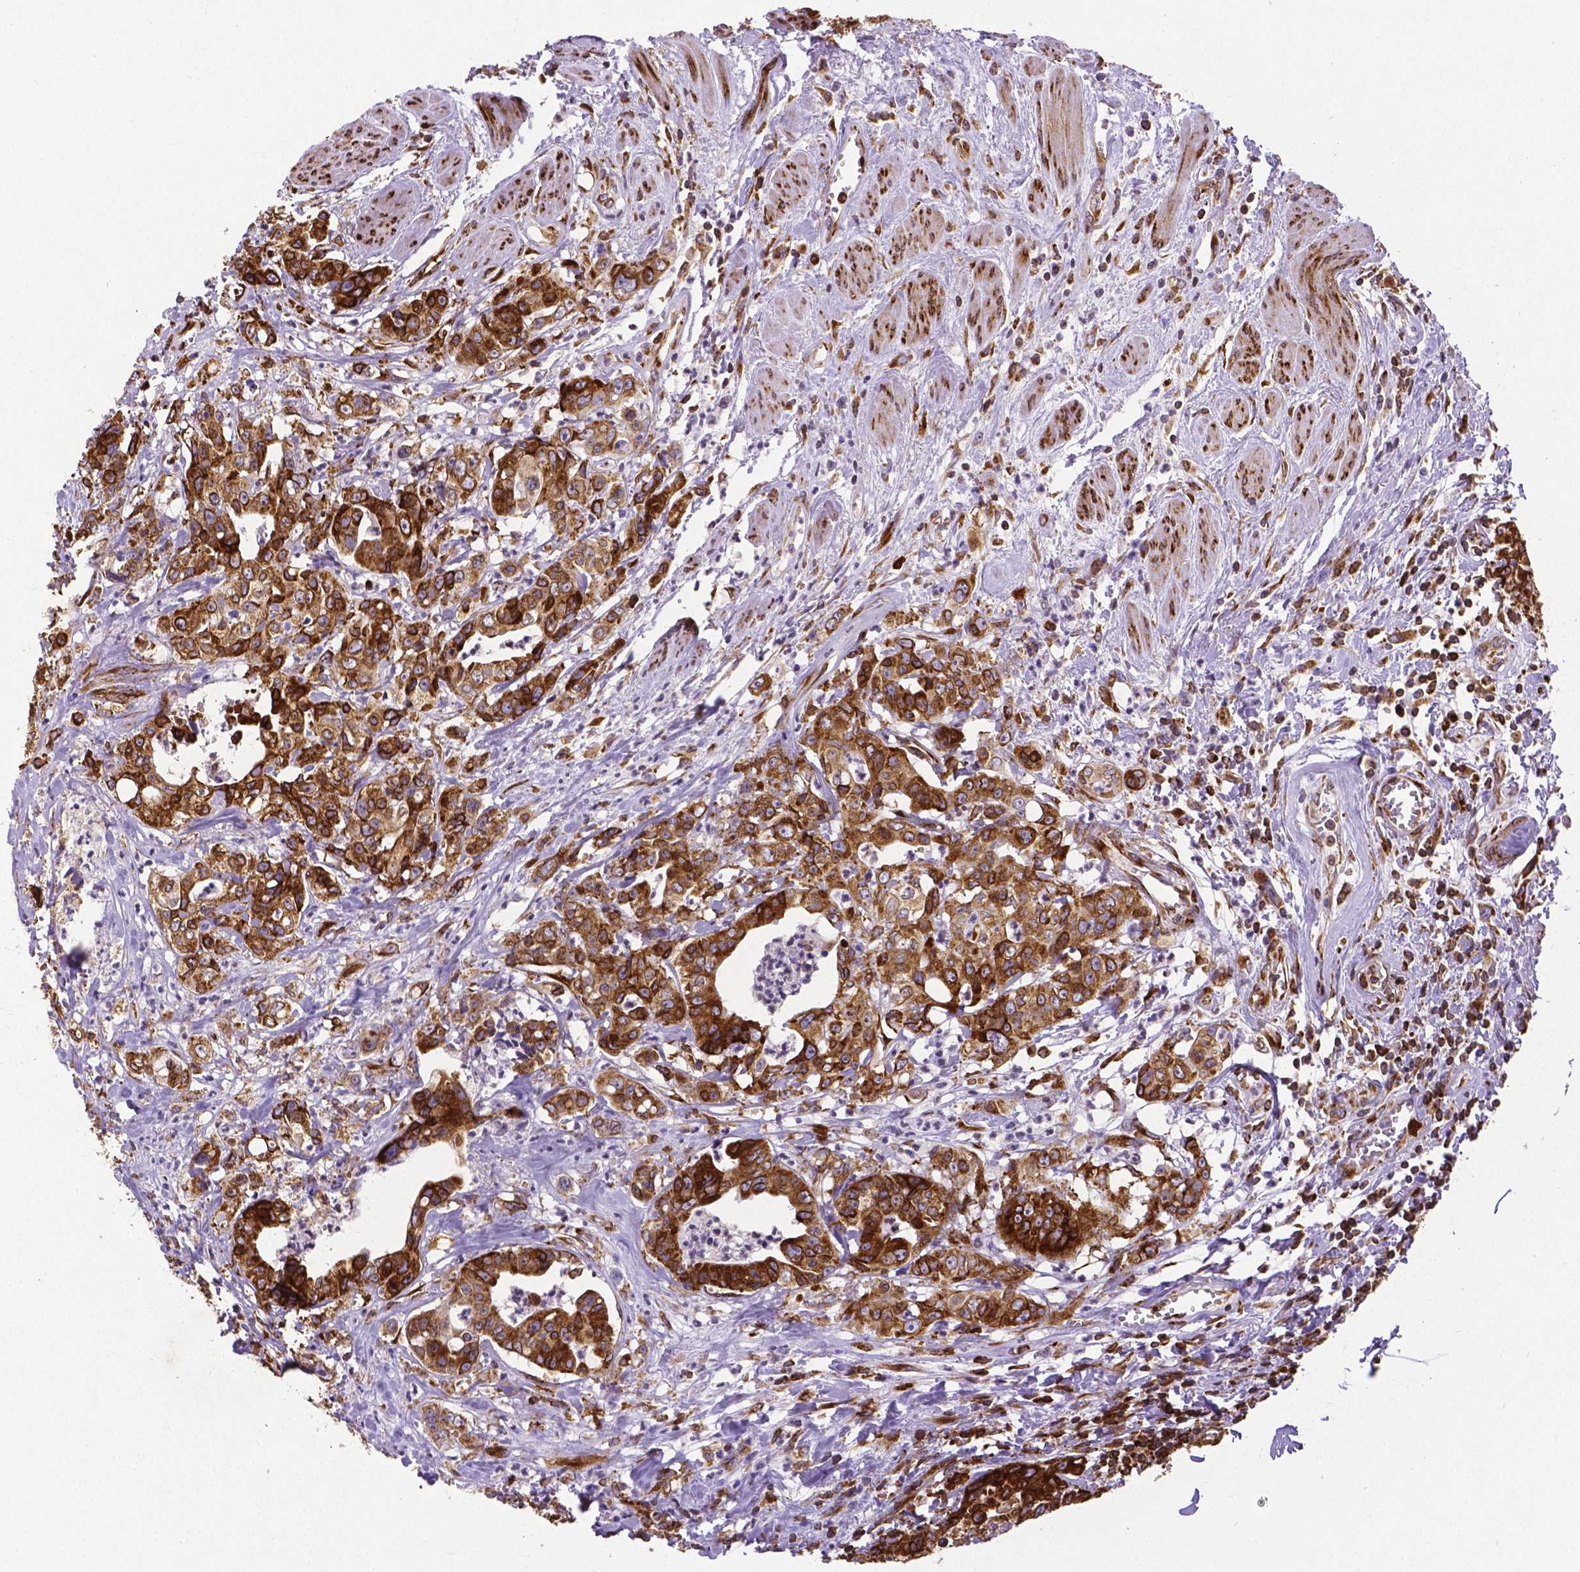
{"staining": {"intensity": "strong", "quantity": ">75%", "location": "cytoplasmic/membranous"}, "tissue": "colorectal cancer", "cell_type": "Tumor cells", "image_type": "cancer", "snomed": [{"axis": "morphology", "description": "Adenocarcinoma, NOS"}, {"axis": "topography", "description": "Rectum"}], "caption": "The micrograph exhibits staining of colorectal cancer (adenocarcinoma), revealing strong cytoplasmic/membranous protein positivity (brown color) within tumor cells.", "gene": "MTDH", "patient": {"sex": "female", "age": 62}}